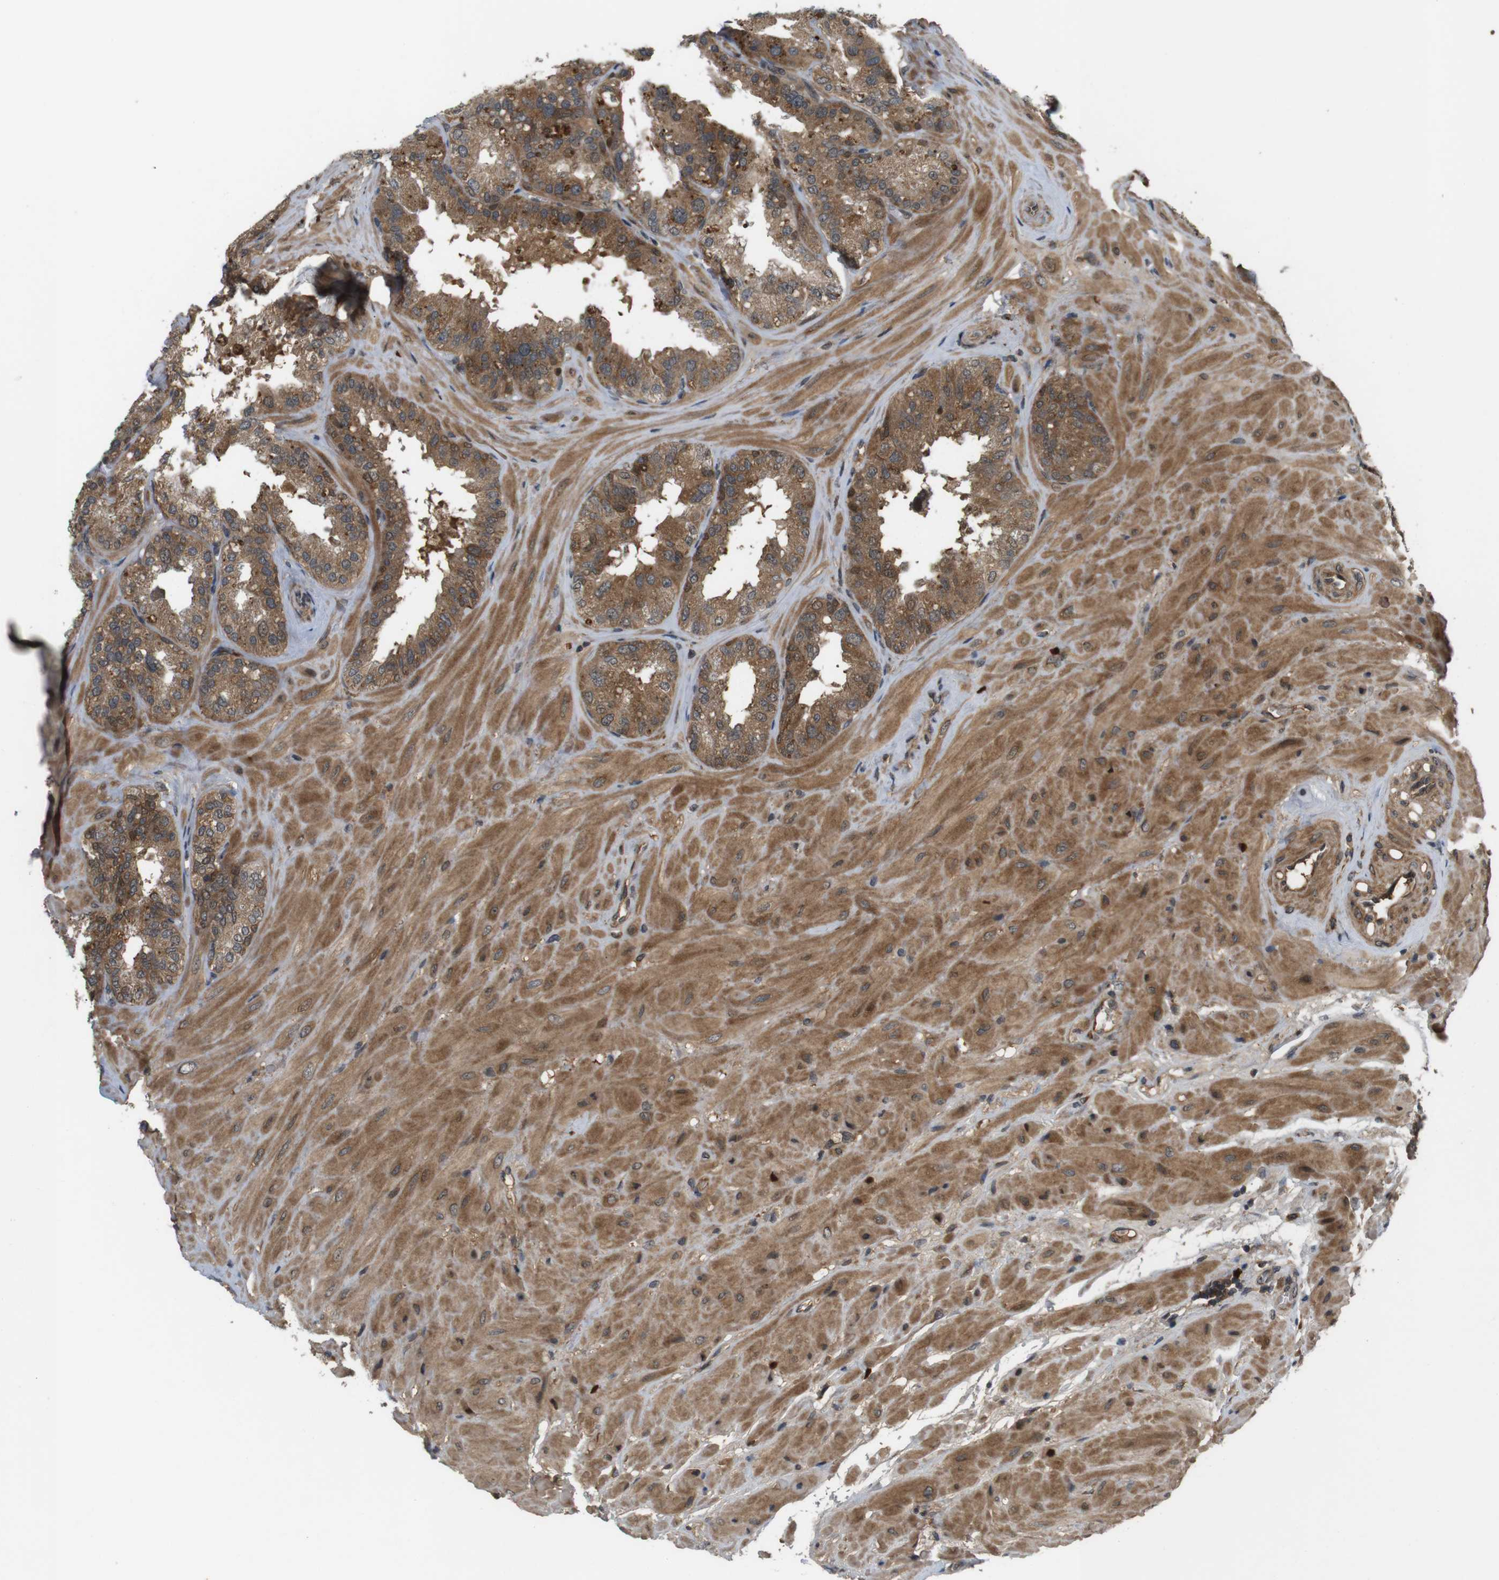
{"staining": {"intensity": "moderate", "quantity": ">75%", "location": "cytoplasmic/membranous"}, "tissue": "seminal vesicle", "cell_type": "Glandular cells", "image_type": "normal", "snomed": [{"axis": "morphology", "description": "Normal tissue, NOS"}, {"axis": "topography", "description": "Prostate"}, {"axis": "topography", "description": "Seminal veicle"}], "caption": "A histopathology image of seminal vesicle stained for a protein exhibits moderate cytoplasmic/membranous brown staining in glandular cells.", "gene": "NFKBIE", "patient": {"sex": "male", "age": 51}}